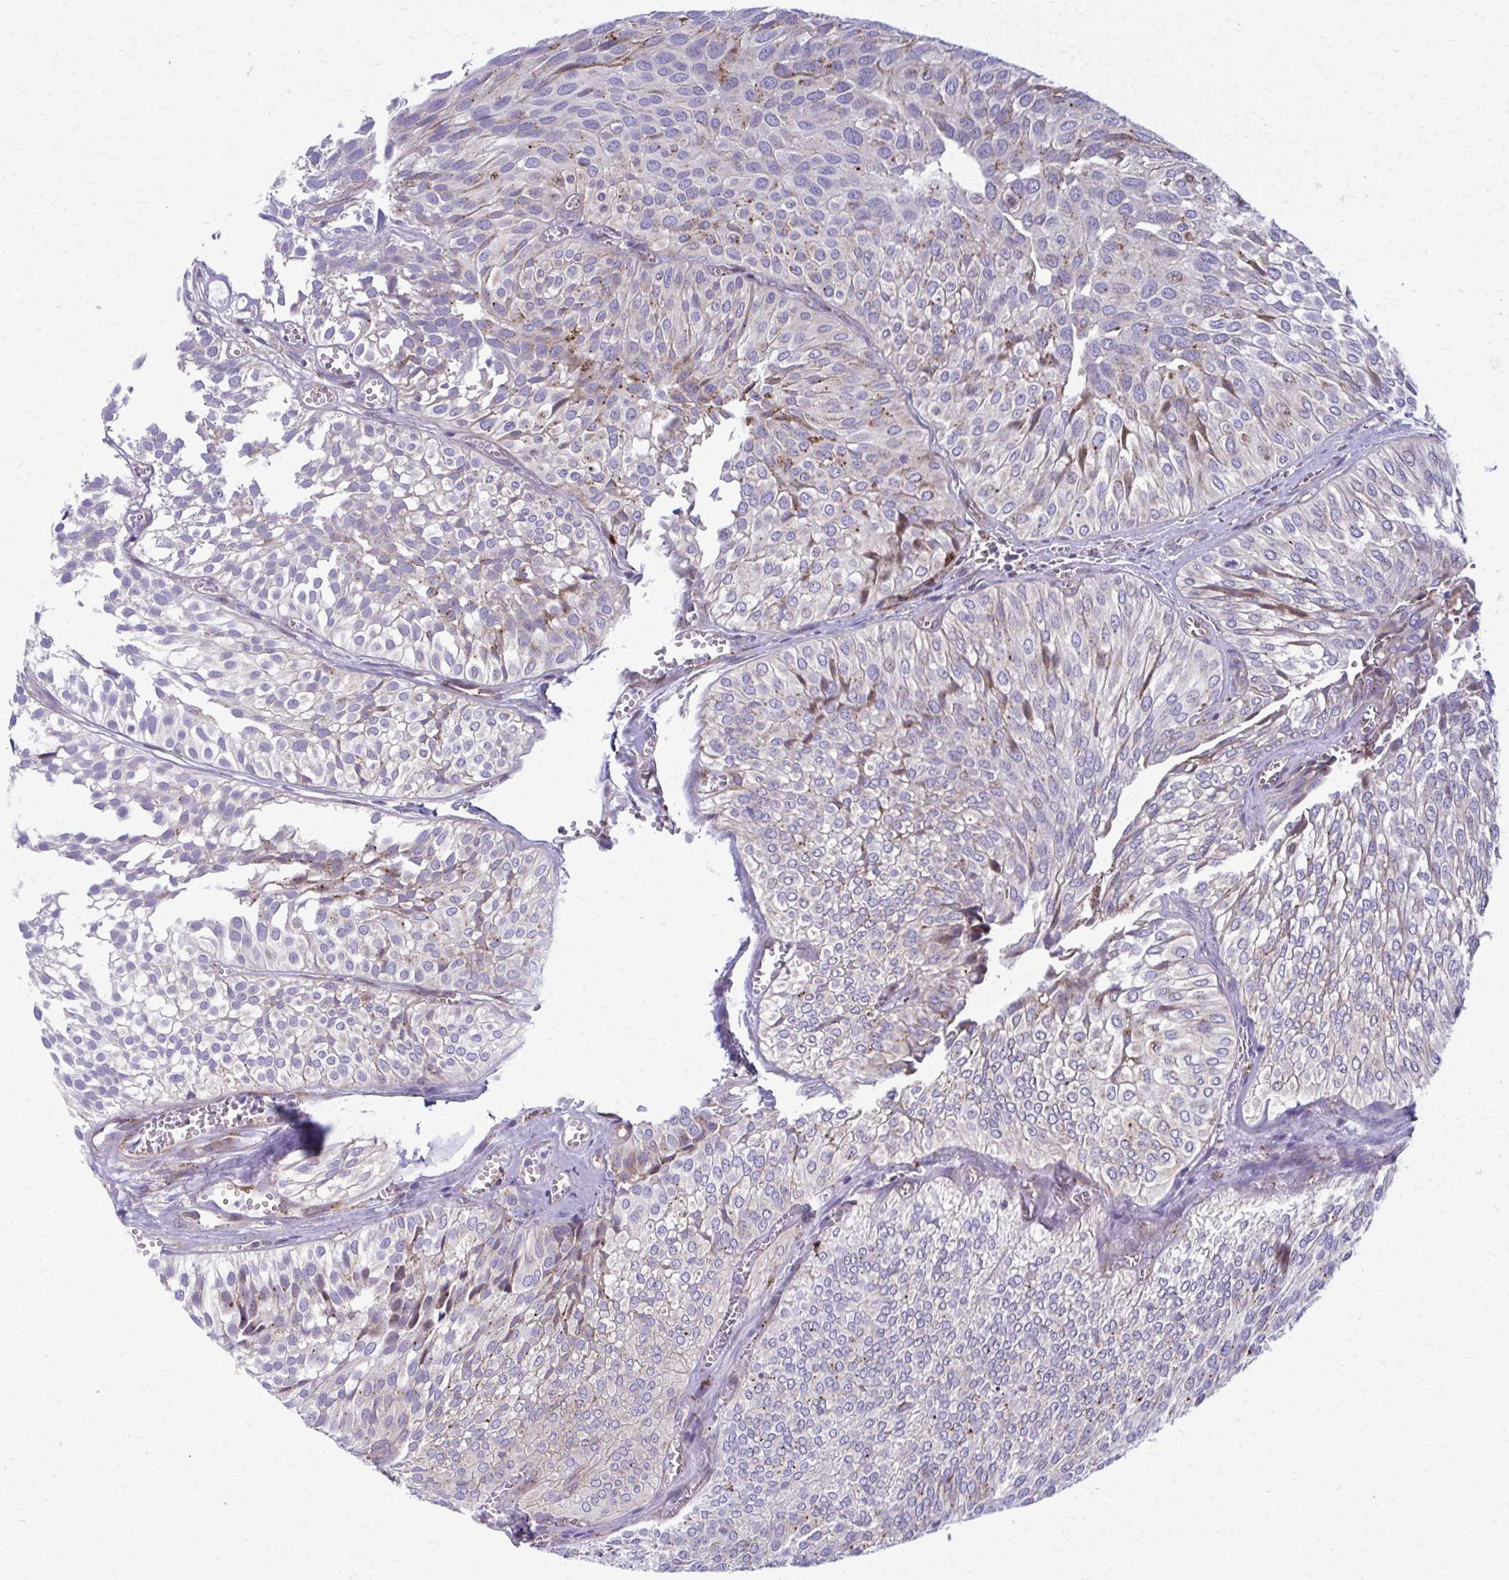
{"staining": {"intensity": "moderate", "quantity": "<25%", "location": "cytoplasmic/membranous"}, "tissue": "urothelial cancer", "cell_type": "Tumor cells", "image_type": "cancer", "snomed": [{"axis": "morphology", "description": "Urothelial carcinoma, Low grade"}, {"axis": "topography", "description": "Urinary bladder"}], "caption": "Urothelial carcinoma (low-grade) stained with IHC demonstrates moderate cytoplasmic/membranous staining in about <25% of tumor cells.", "gene": "LRRC4B", "patient": {"sex": "male", "age": 91}}